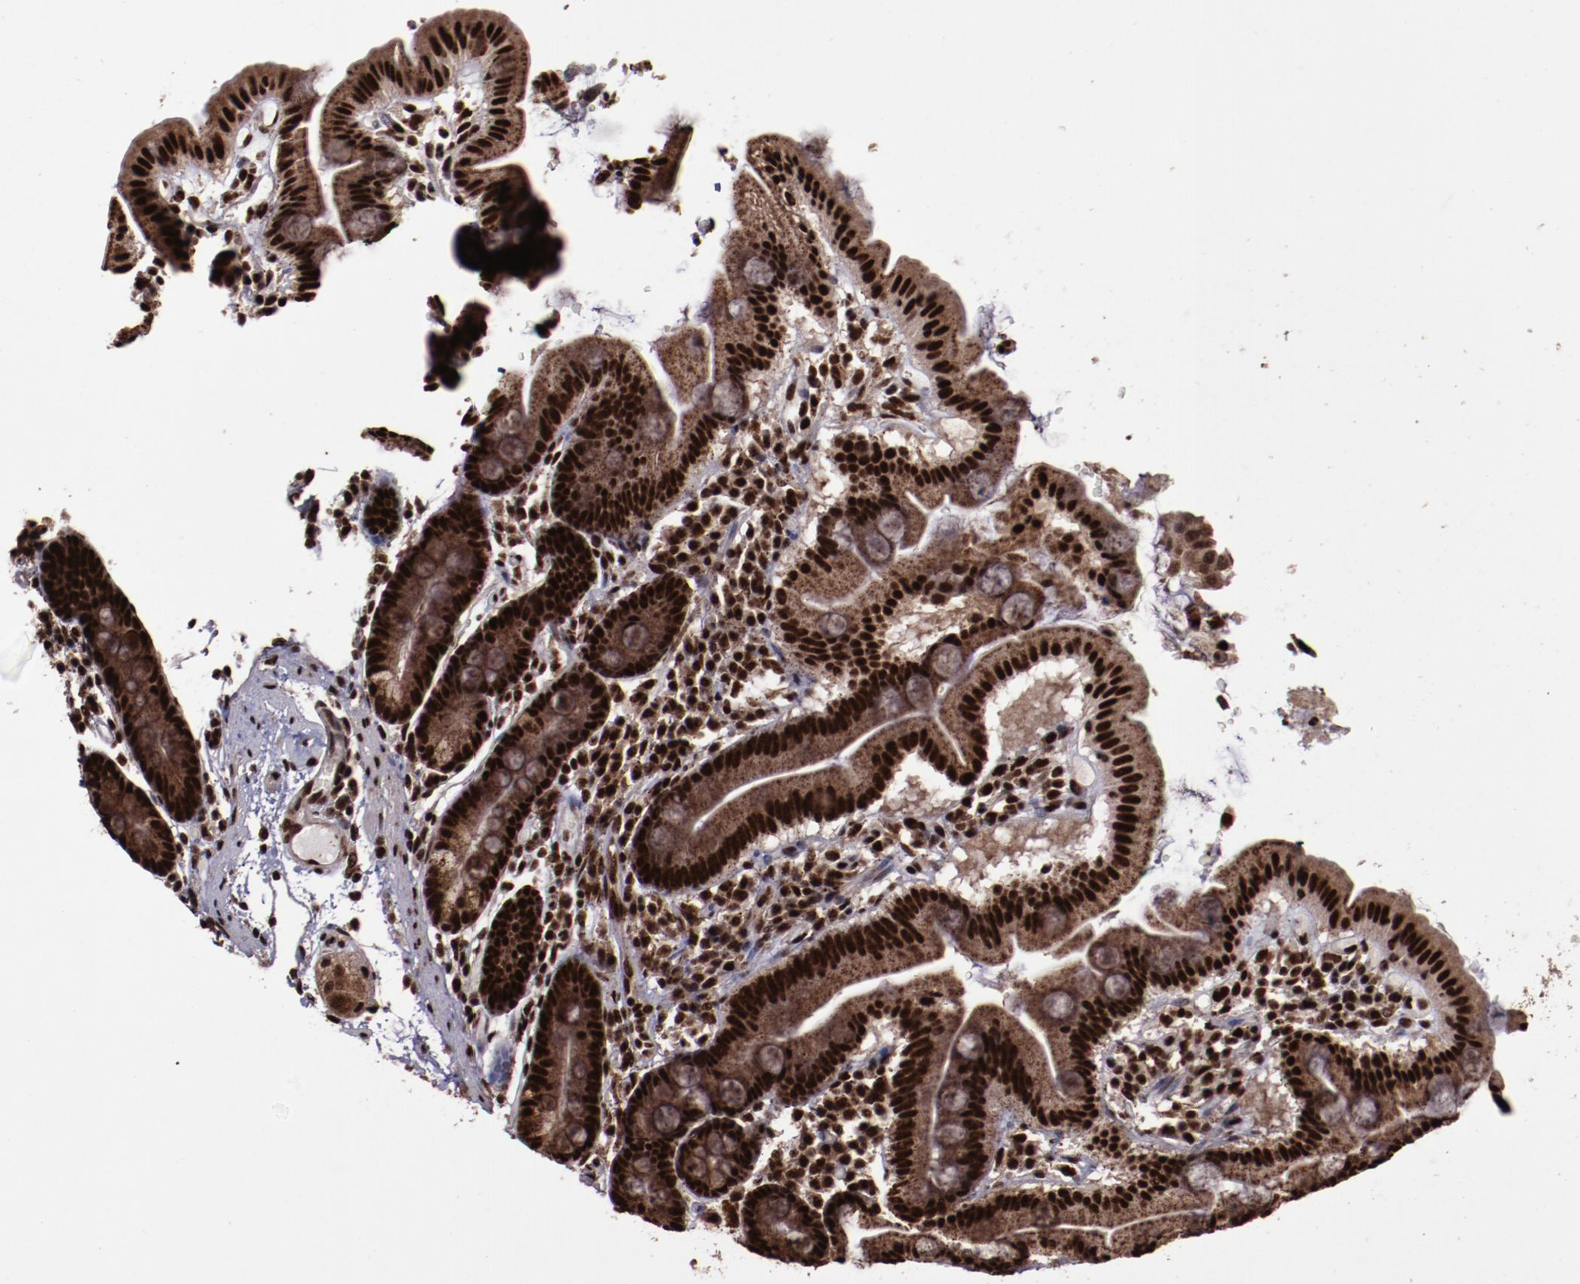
{"staining": {"intensity": "strong", "quantity": ">75%", "location": "cytoplasmic/membranous,nuclear"}, "tissue": "duodenum", "cell_type": "Glandular cells", "image_type": "normal", "snomed": [{"axis": "morphology", "description": "Normal tissue, NOS"}, {"axis": "topography", "description": "Duodenum"}], "caption": "IHC of unremarkable duodenum reveals high levels of strong cytoplasmic/membranous,nuclear positivity in about >75% of glandular cells.", "gene": "SNW1", "patient": {"sex": "male", "age": 50}}